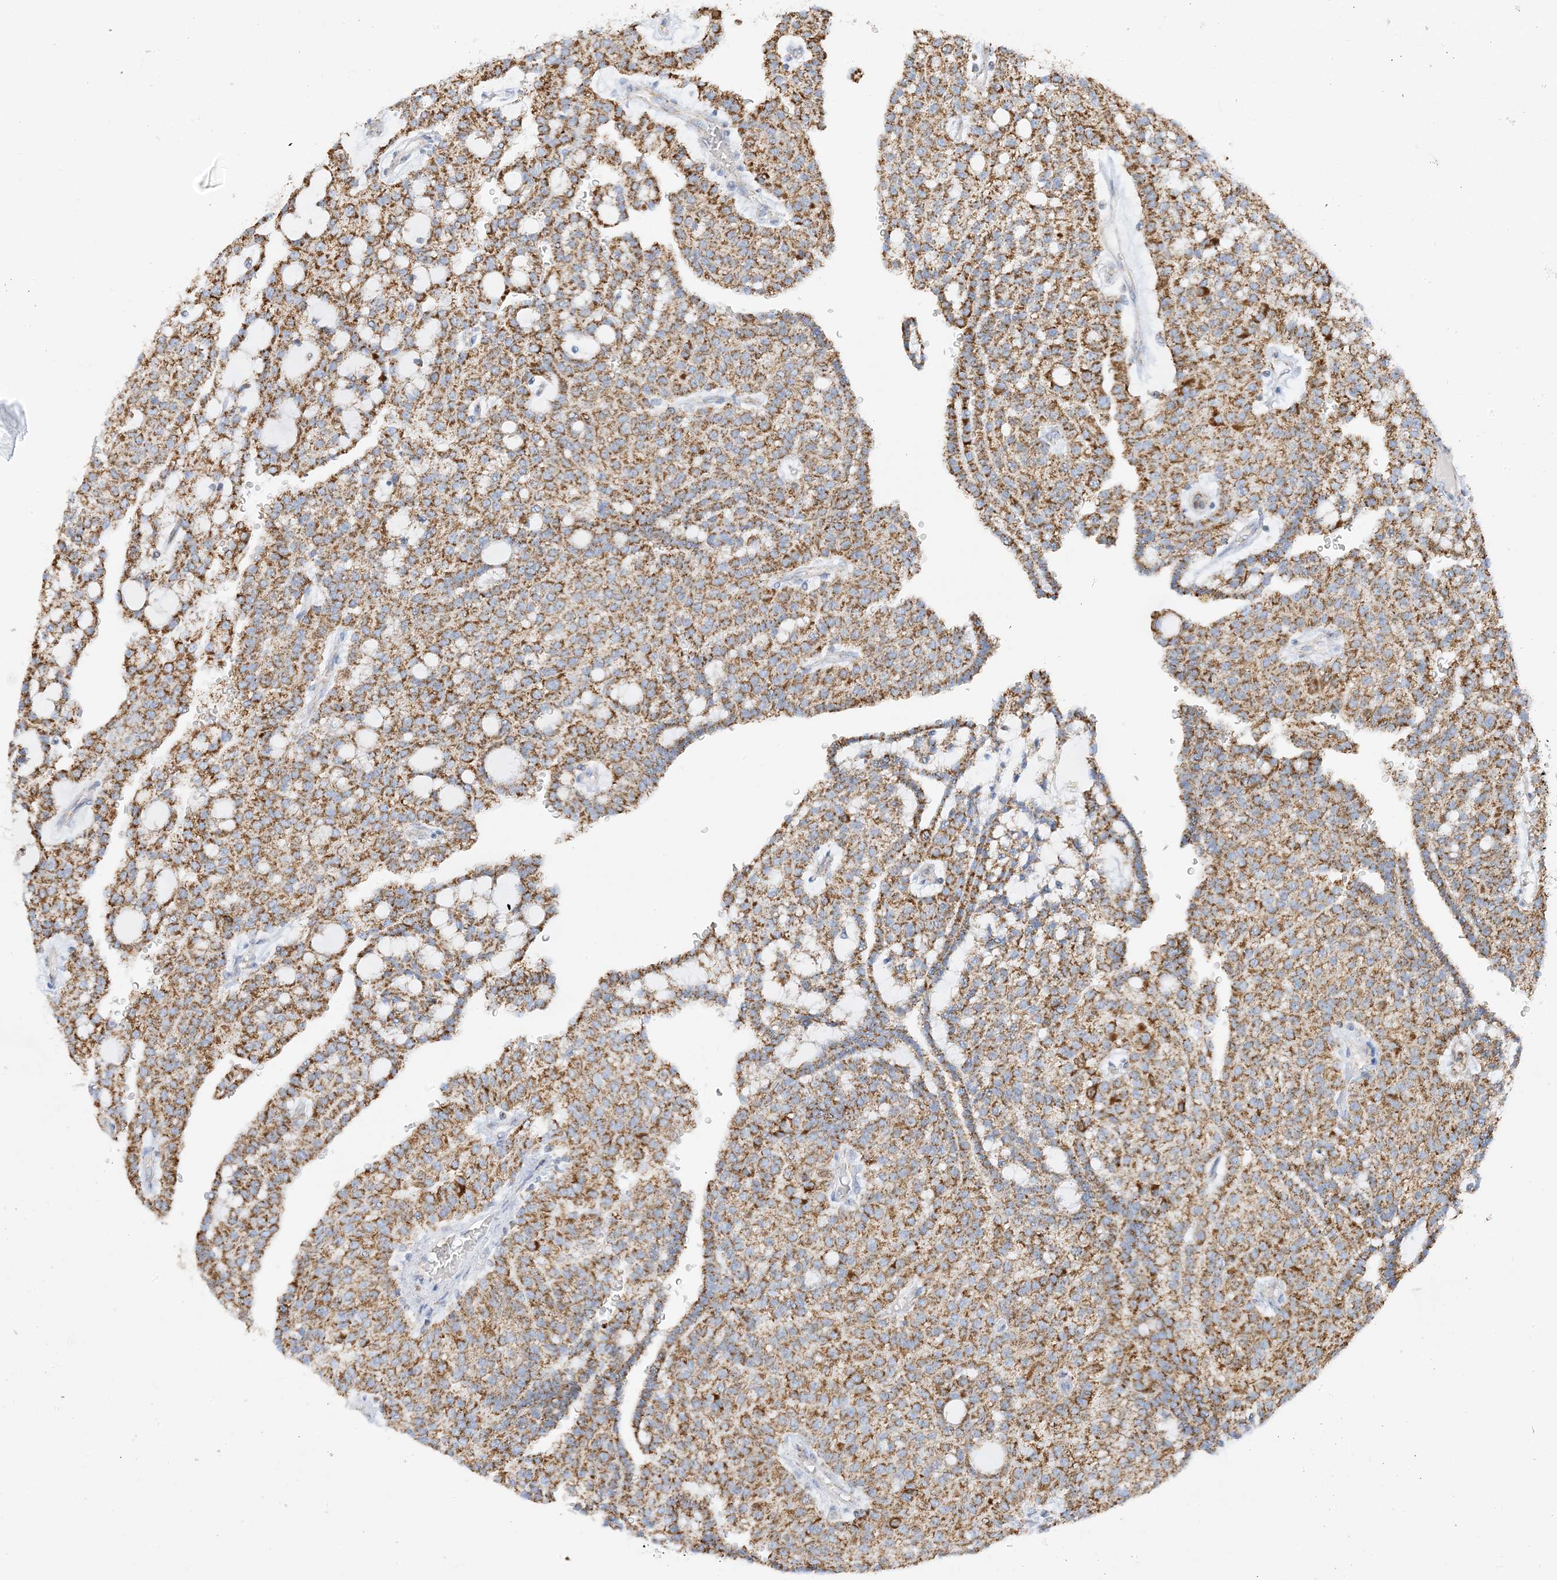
{"staining": {"intensity": "moderate", "quantity": ">75%", "location": "cytoplasmic/membranous"}, "tissue": "renal cancer", "cell_type": "Tumor cells", "image_type": "cancer", "snomed": [{"axis": "morphology", "description": "Adenocarcinoma, NOS"}, {"axis": "topography", "description": "Kidney"}], "caption": "Renal cancer stained with a protein marker exhibits moderate staining in tumor cells.", "gene": "CAPN13", "patient": {"sex": "male", "age": 63}}